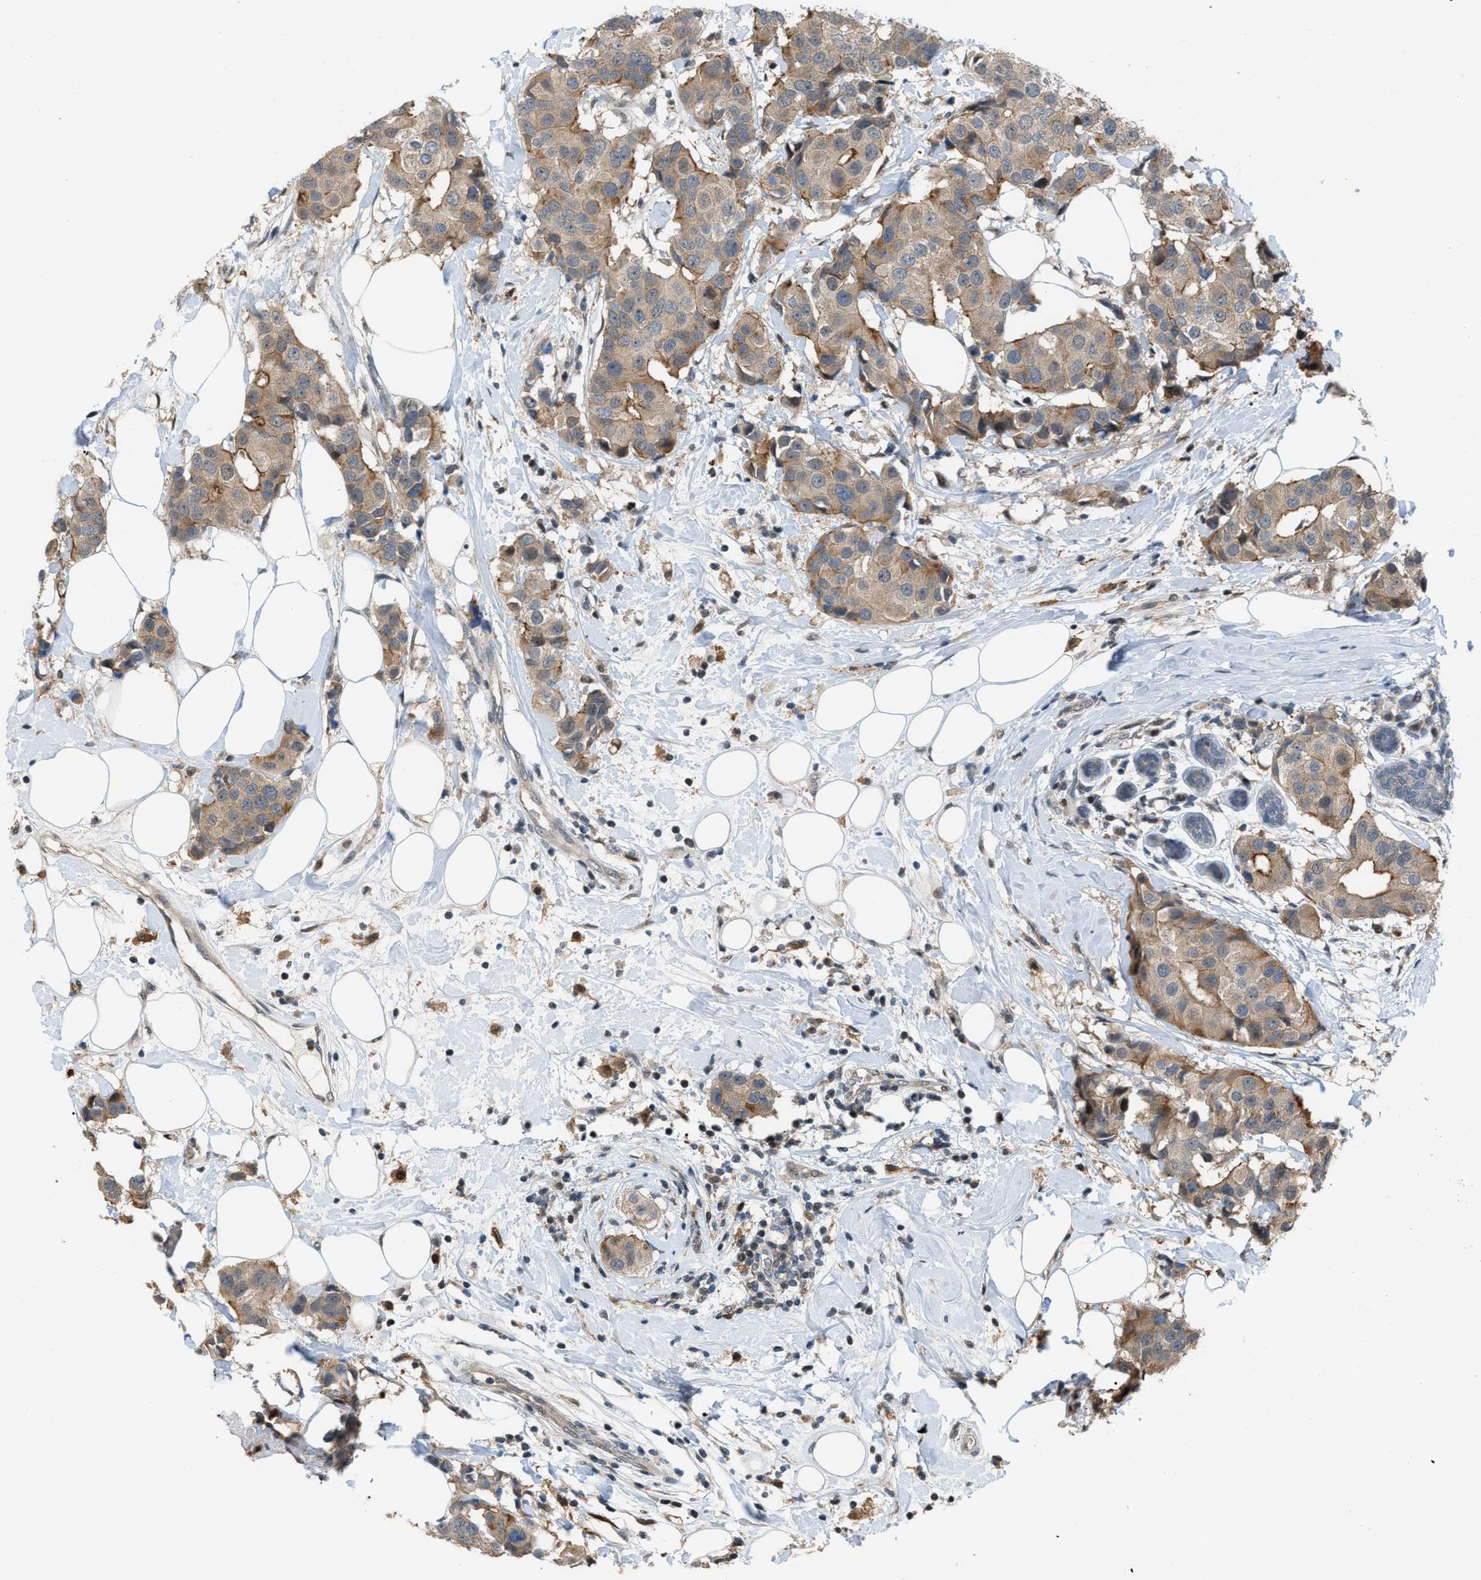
{"staining": {"intensity": "weak", "quantity": ">75%", "location": "cytoplasmic/membranous"}, "tissue": "breast cancer", "cell_type": "Tumor cells", "image_type": "cancer", "snomed": [{"axis": "morphology", "description": "Normal tissue, NOS"}, {"axis": "morphology", "description": "Duct carcinoma"}, {"axis": "topography", "description": "Breast"}], "caption": "A histopathology image showing weak cytoplasmic/membranous staining in about >75% of tumor cells in invasive ductal carcinoma (breast), as visualized by brown immunohistochemical staining.", "gene": "RFFL", "patient": {"sex": "female", "age": 39}}